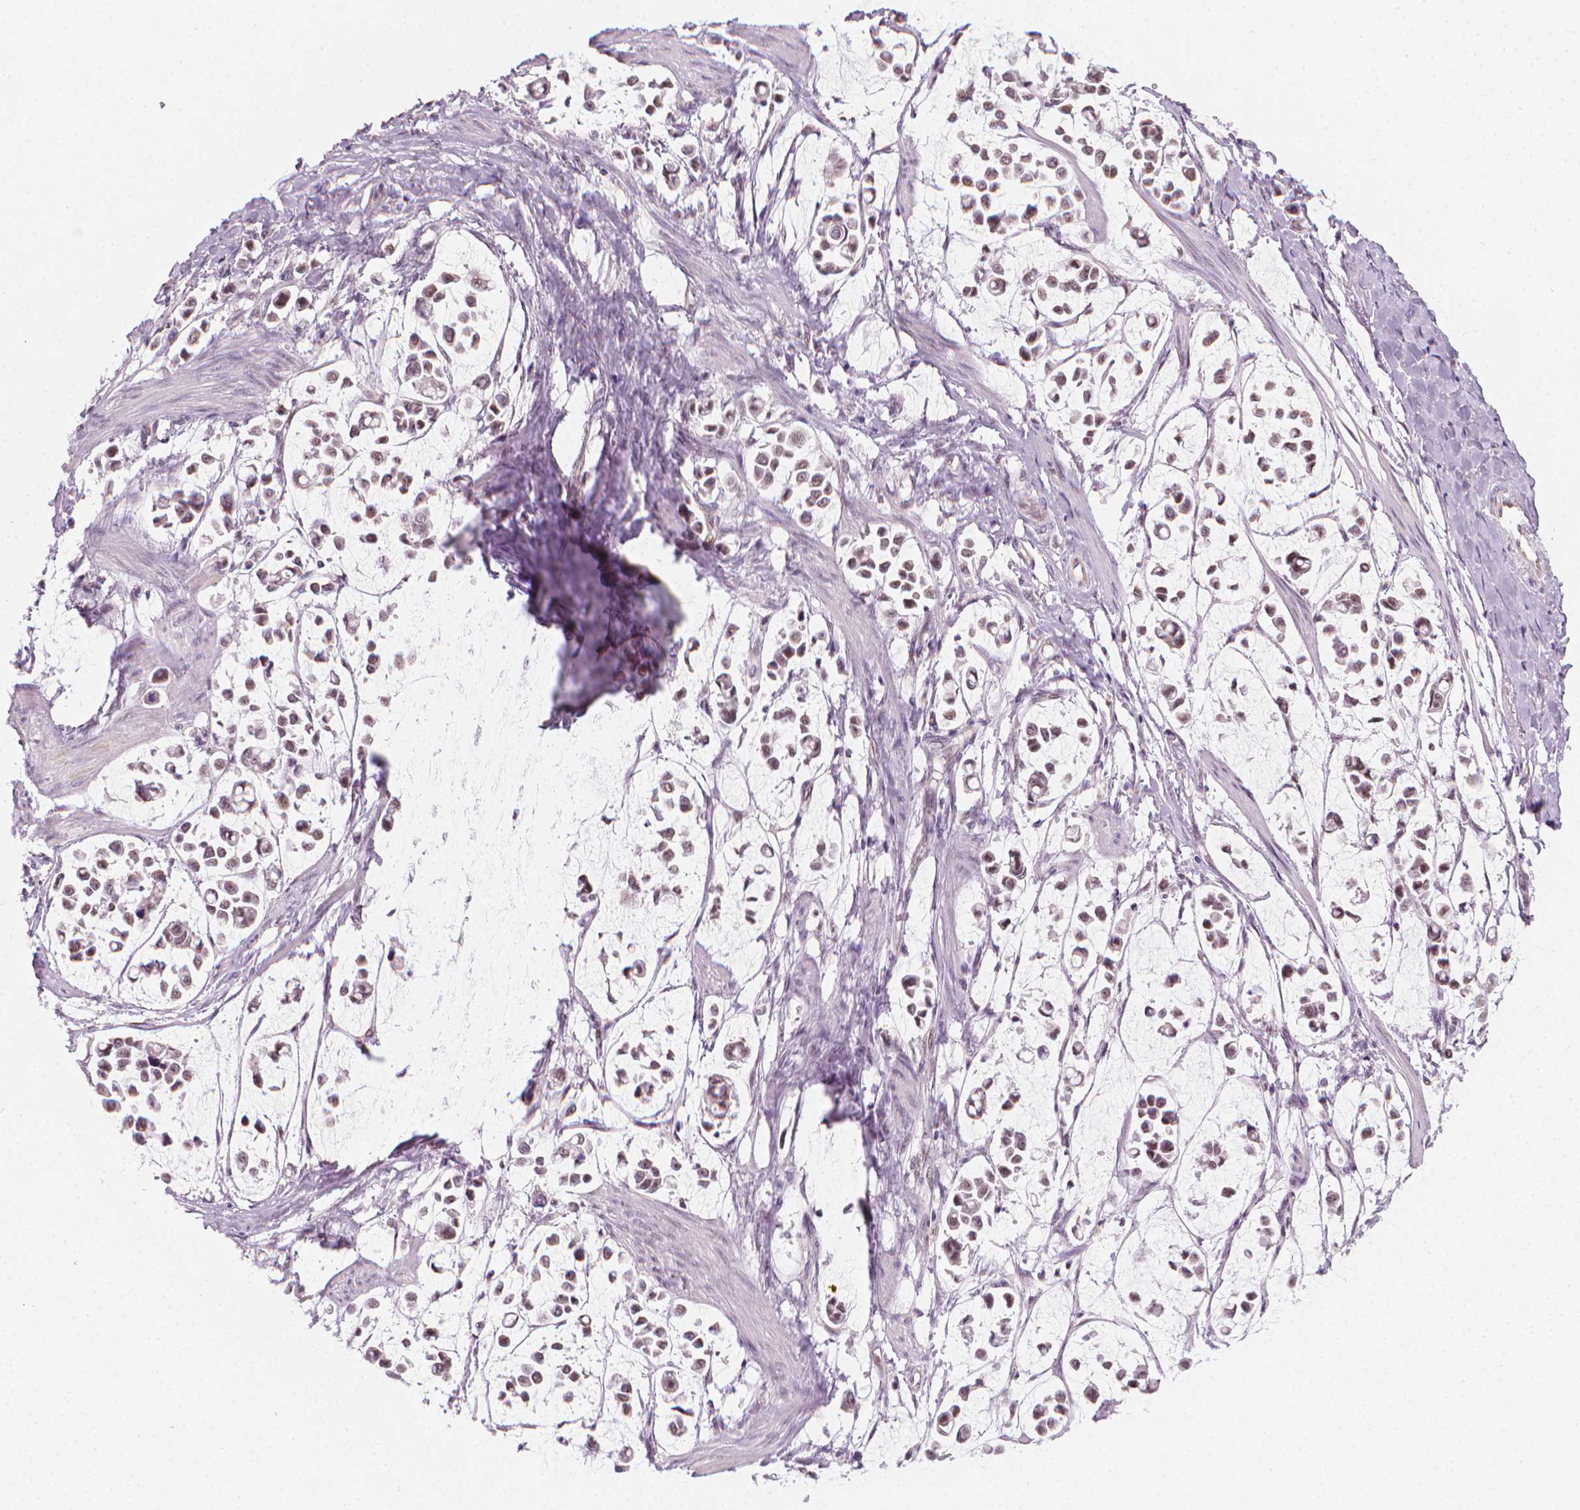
{"staining": {"intensity": "weak", "quantity": "25%-75%", "location": "nuclear"}, "tissue": "stomach cancer", "cell_type": "Tumor cells", "image_type": "cancer", "snomed": [{"axis": "morphology", "description": "Adenocarcinoma, NOS"}, {"axis": "topography", "description": "Stomach"}], "caption": "Weak nuclear positivity is appreciated in about 25%-75% of tumor cells in stomach adenocarcinoma. Using DAB (3,3'-diaminobenzidine) (brown) and hematoxylin (blue) stains, captured at high magnification using brightfield microscopy.", "gene": "CDKN1C", "patient": {"sex": "male", "age": 82}}